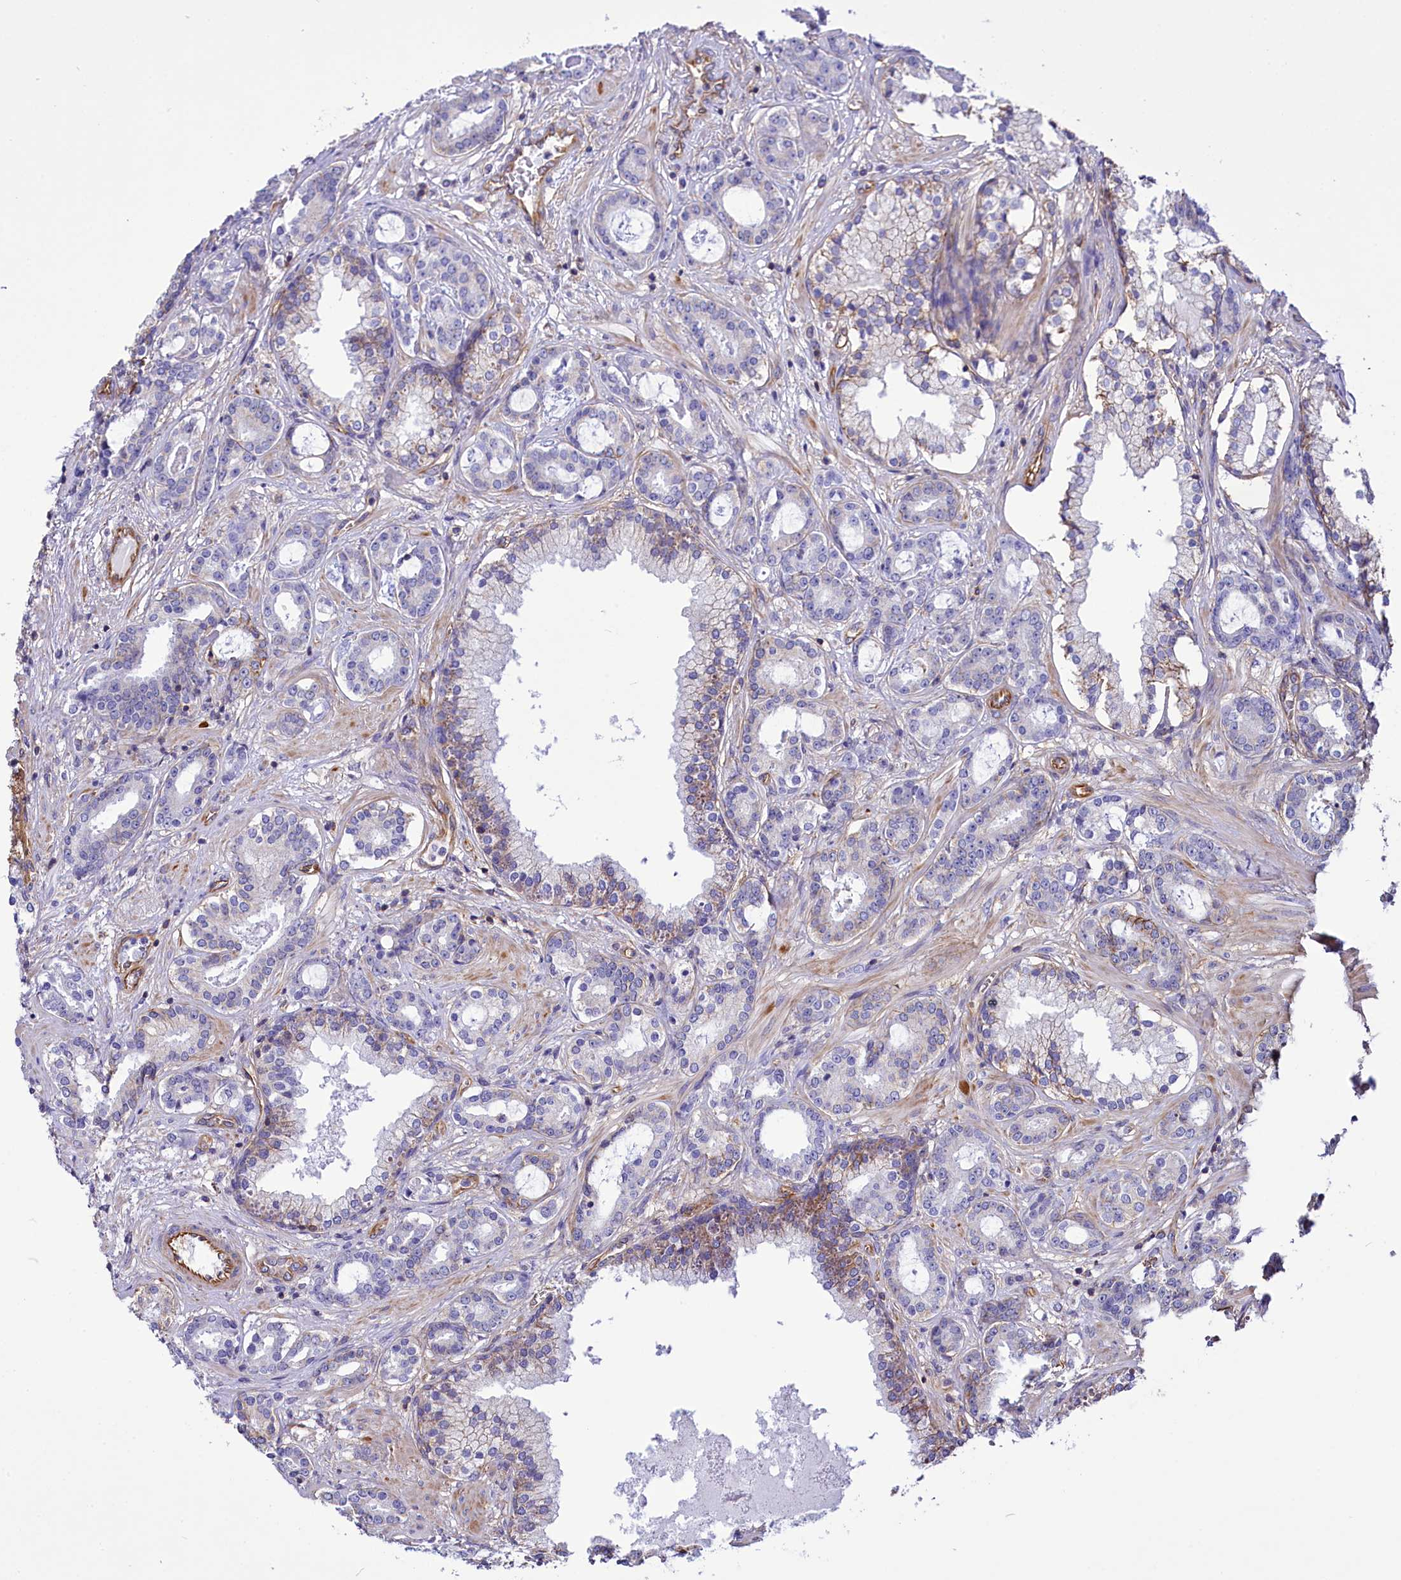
{"staining": {"intensity": "negative", "quantity": "none", "location": "none"}, "tissue": "prostate cancer", "cell_type": "Tumor cells", "image_type": "cancer", "snomed": [{"axis": "morphology", "description": "Adenocarcinoma, High grade"}, {"axis": "topography", "description": "Prostate"}], "caption": "Immunohistochemical staining of prostate cancer displays no significant expression in tumor cells.", "gene": "CD99", "patient": {"sex": "male", "age": 58}}